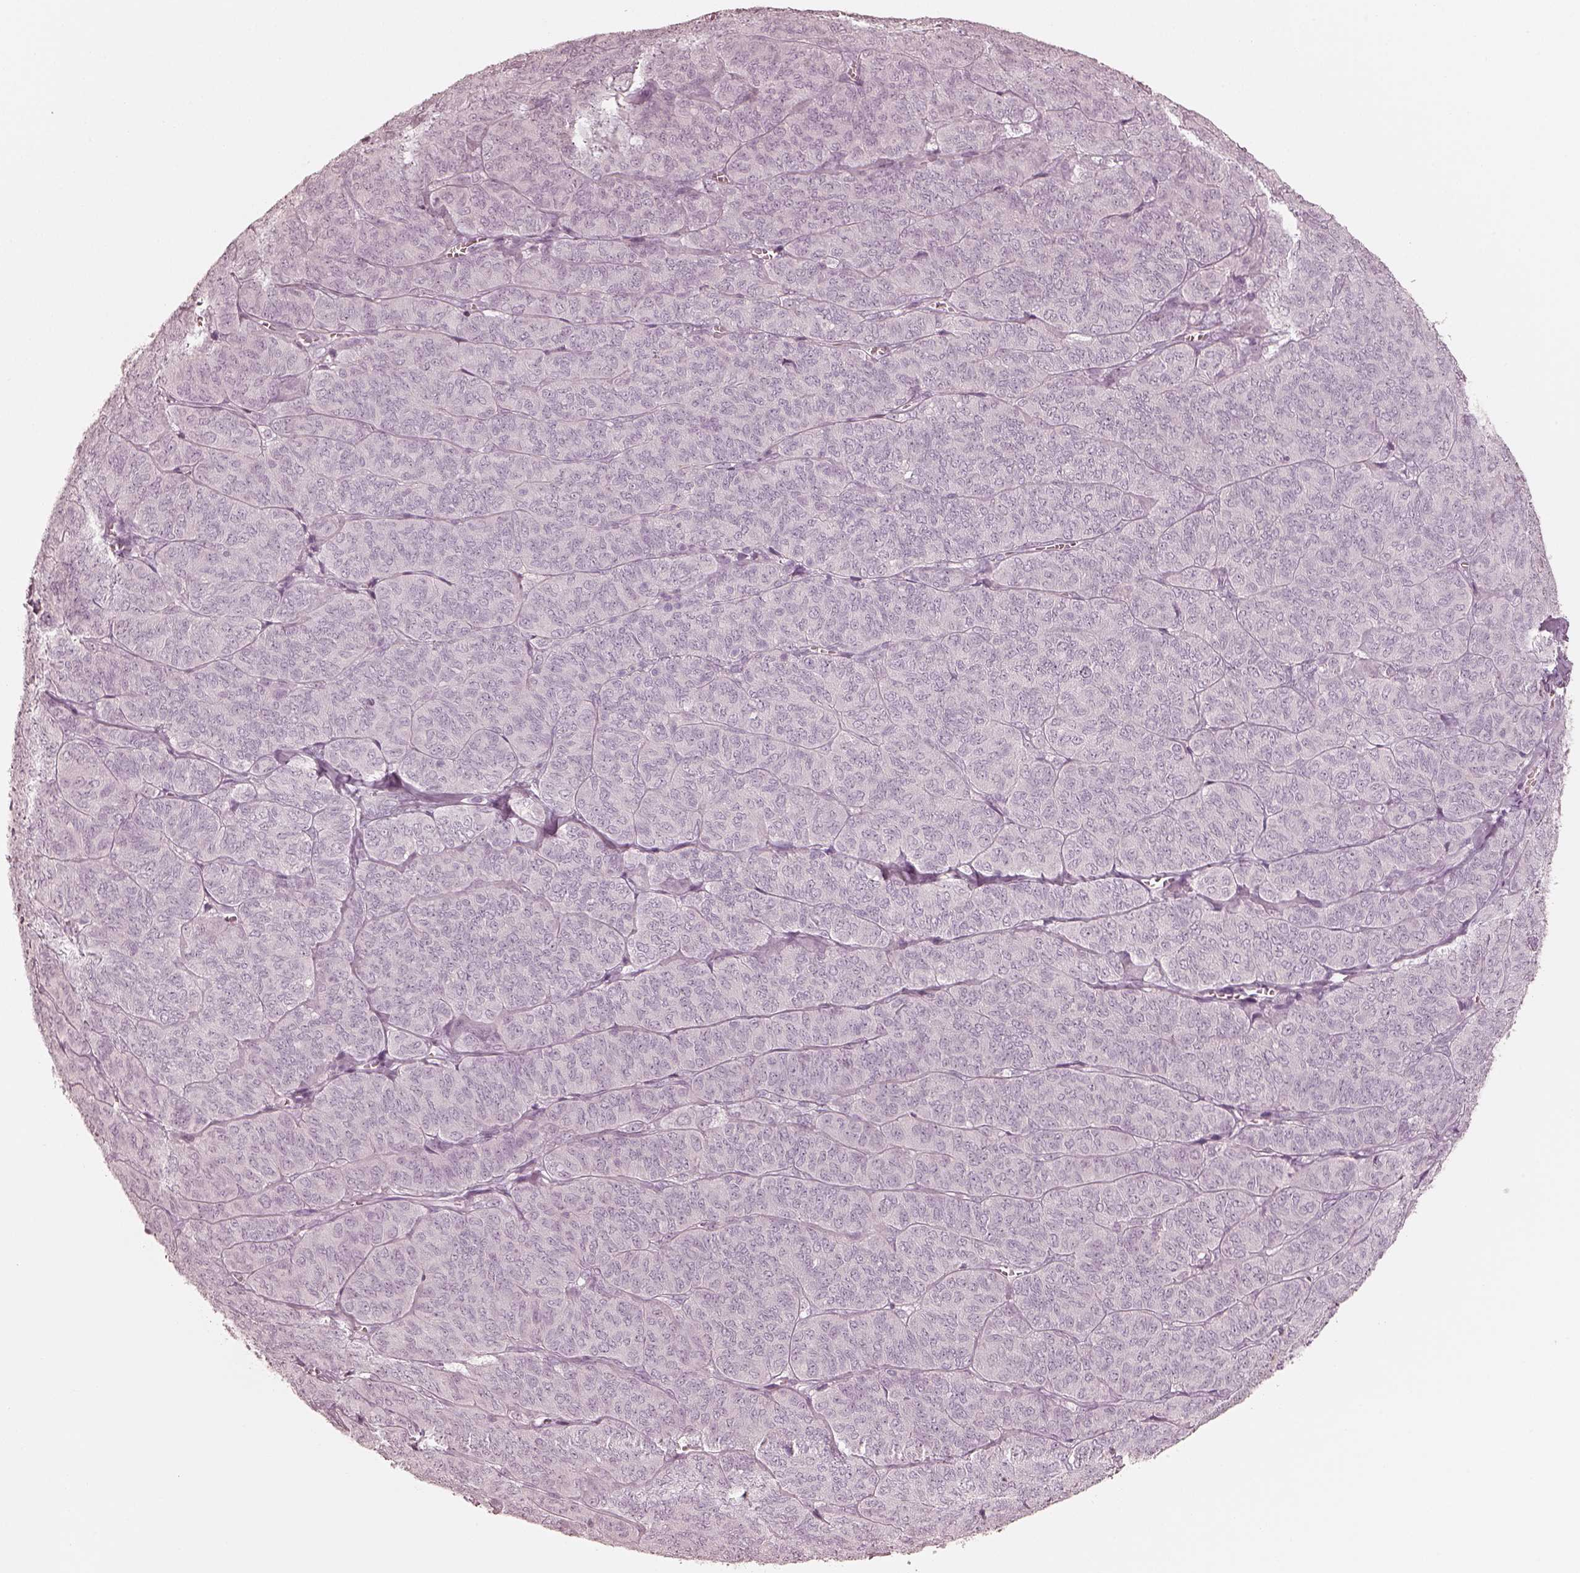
{"staining": {"intensity": "negative", "quantity": "none", "location": "none"}, "tissue": "ovarian cancer", "cell_type": "Tumor cells", "image_type": "cancer", "snomed": [{"axis": "morphology", "description": "Carcinoma, endometroid"}, {"axis": "topography", "description": "Ovary"}], "caption": "Tumor cells are negative for brown protein staining in ovarian endometroid carcinoma.", "gene": "KRT82", "patient": {"sex": "female", "age": 80}}